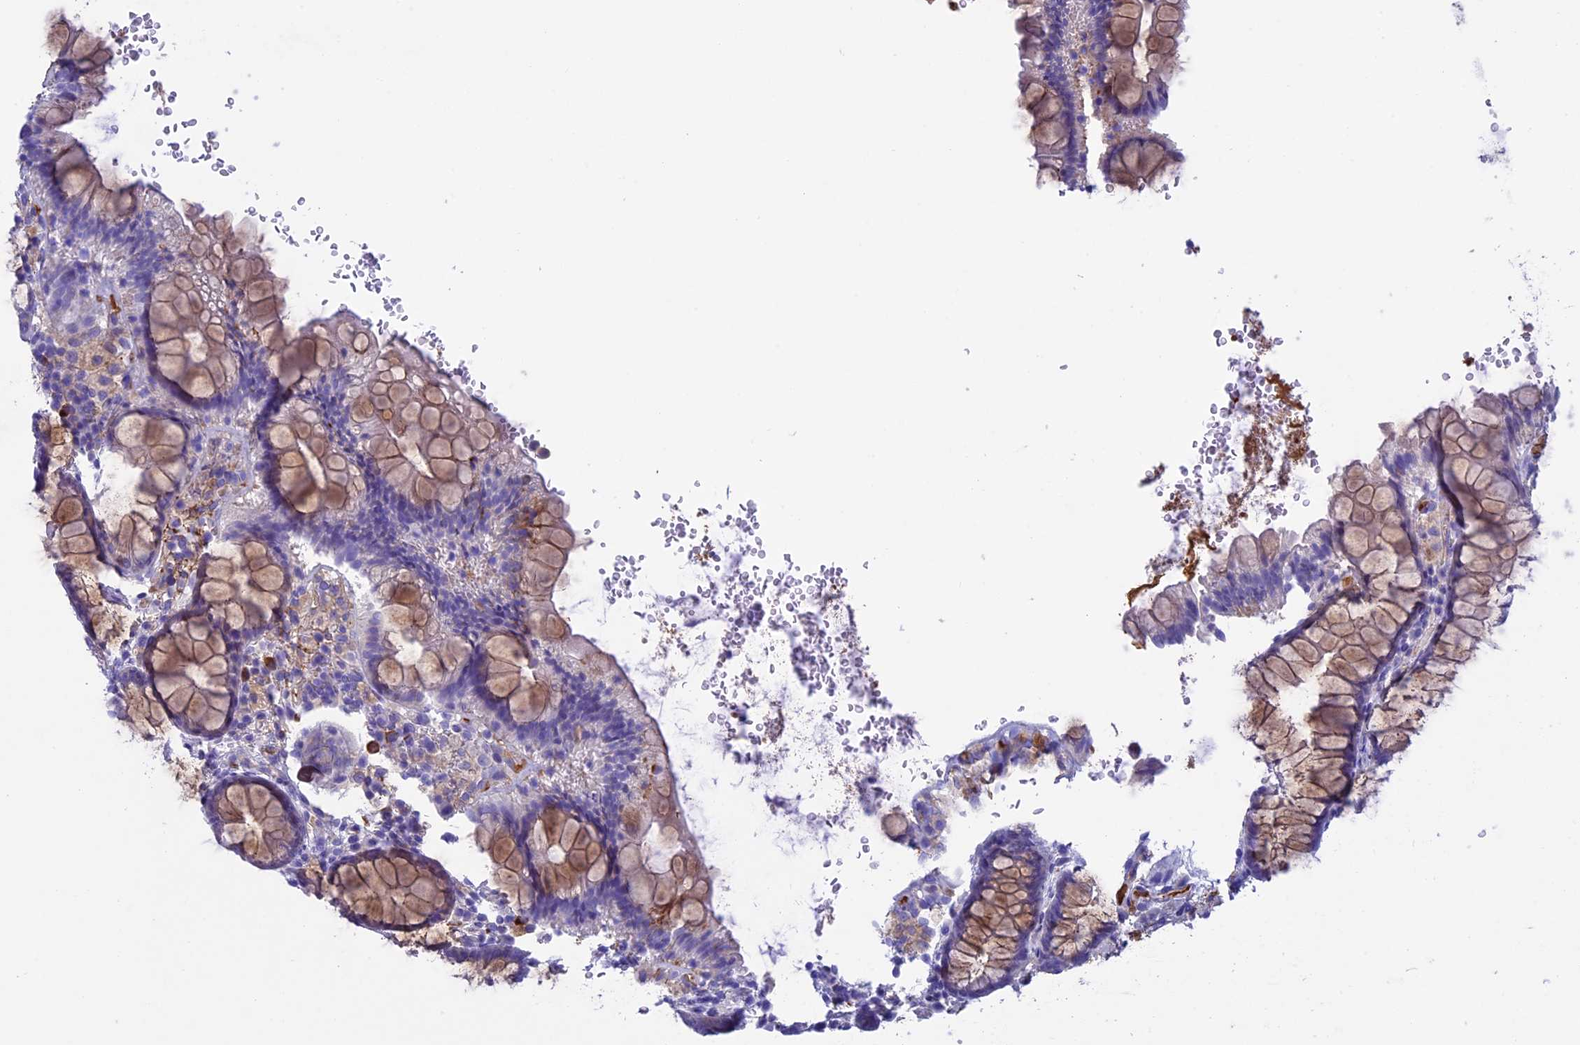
{"staining": {"intensity": "moderate", "quantity": "<25%", "location": "cytoplasmic/membranous"}, "tissue": "rectum", "cell_type": "Glandular cells", "image_type": "normal", "snomed": [{"axis": "morphology", "description": "Normal tissue, NOS"}, {"axis": "topography", "description": "Rectum"}], "caption": "Immunohistochemistry (IHC) of unremarkable human rectum reveals low levels of moderate cytoplasmic/membranous expression in approximately <25% of glandular cells.", "gene": "IGSF6", "patient": {"sex": "male", "age": 83}}